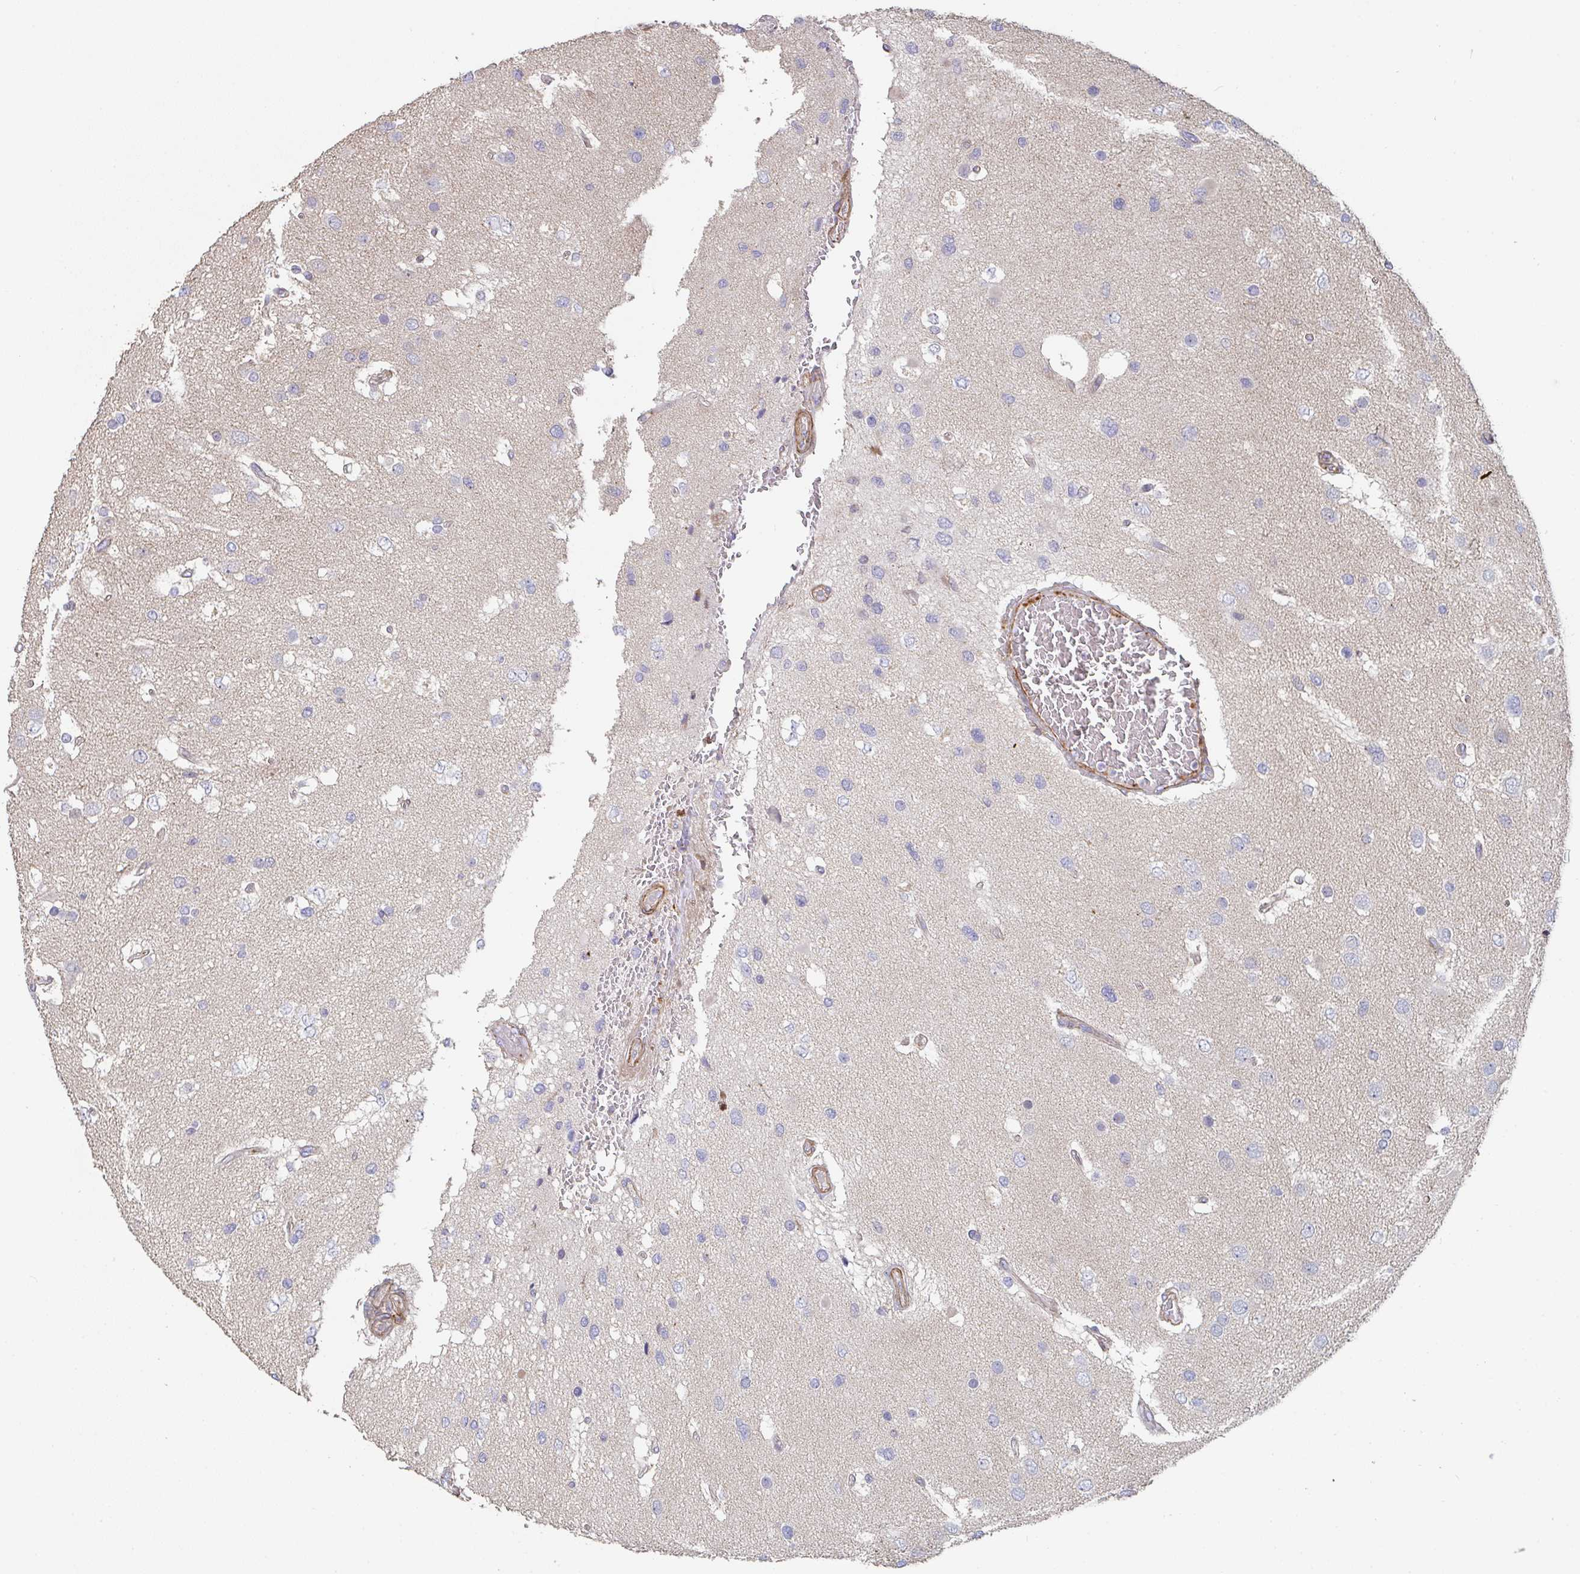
{"staining": {"intensity": "negative", "quantity": "none", "location": "none"}, "tissue": "glioma", "cell_type": "Tumor cells", "image_type": "cancer", "snomed": [{"axis": "morphology", "description": "Glioma, malignant, High grade"}, {"axis": "topography", "description": "Brain"}], "caption": "Tumor cells show no significant expression in malignant high-grade glioma.", "gene": "FZD2", "patient": {"sex": "male", "age": 53}}